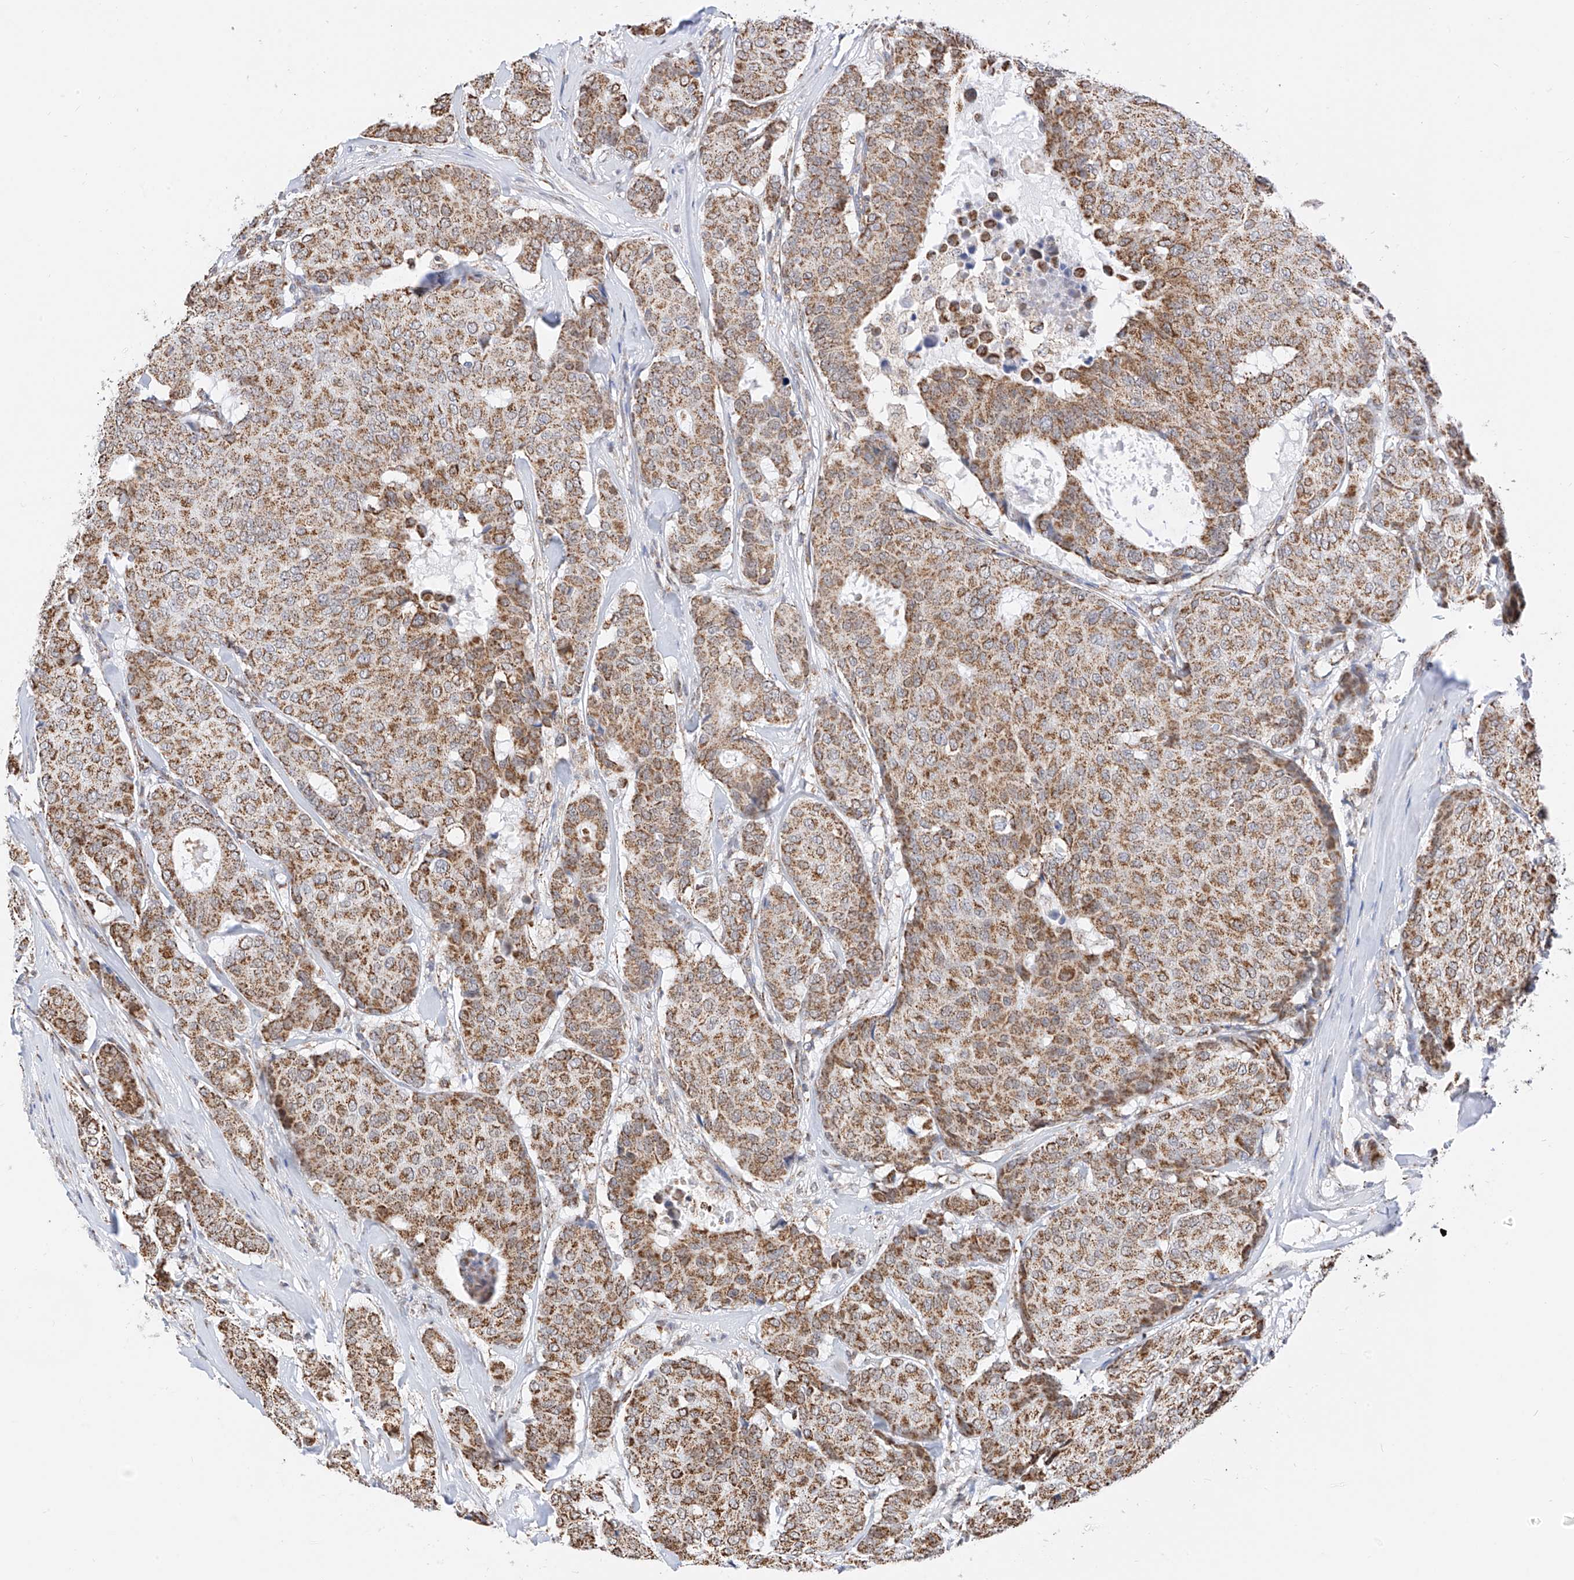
{"staining": {"intensity": "moderate", "quantity": ">75%", "location": "cytoplasmic/membranous"}, "tissue": "breast cancer", "cell_type": "Tumor cells", "image_type": "cancer", "snomed": [{"axis": "morphology", "description": "Duct carcinoma"}, {"axis": "topography", "description": "Breast"}], "caption": "Breast invasive ductal carcinoma stained with immunohistochemistry (IHC) exhibits moderate cytoplasmic/membranous expression in about >75% of tumor cells. (IHC, brightfield microscopy, high magnification).", "gene": "NALCN", "patient": {"sex": "female", "age": 75}}